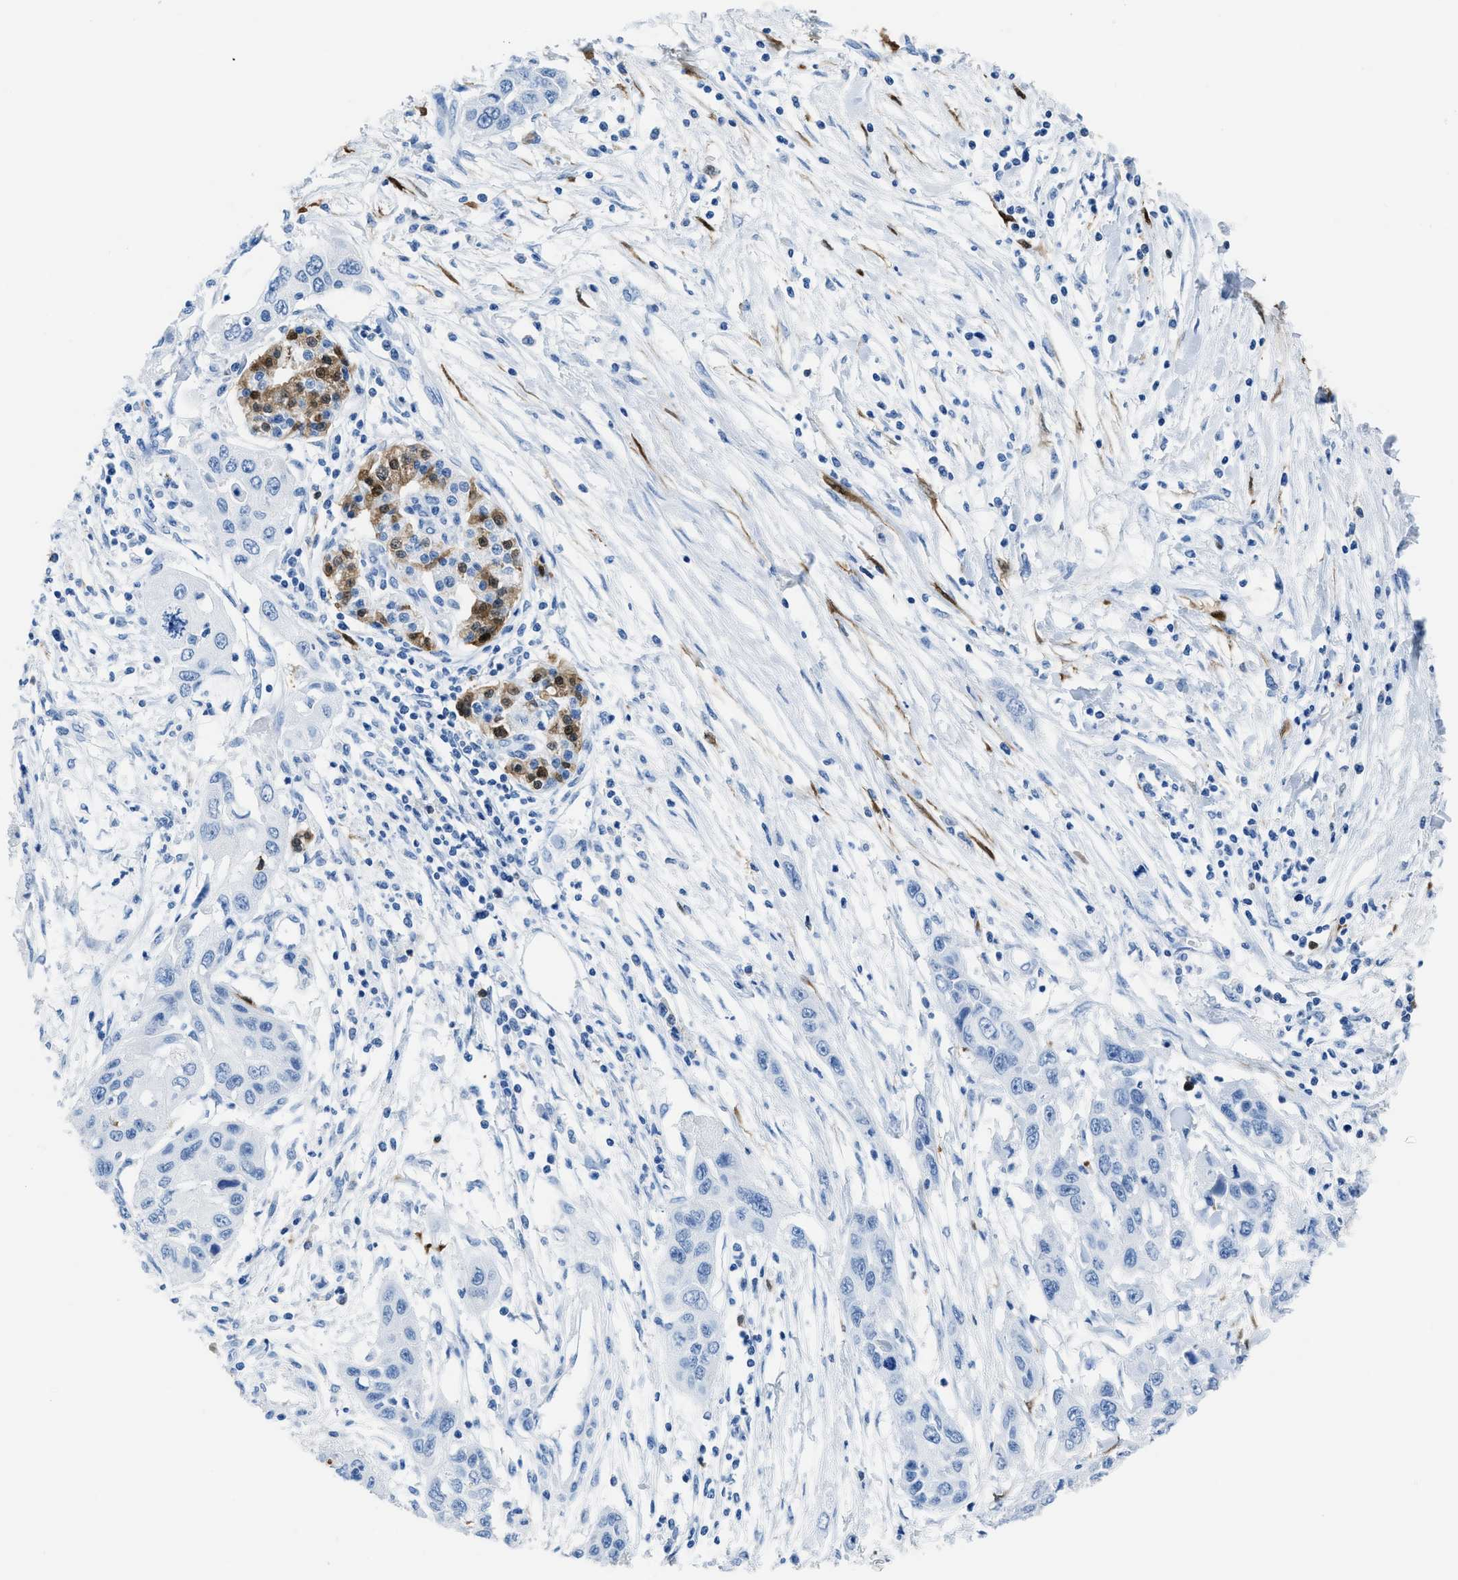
{"staining": {"intensity": "negative", "quantity": "none", "location": "none"}, "tissue": "pancreatic cancer", "cell_type": "Tumor cells", "image_type": "cancer", "snomed": [{"axis": "morphology", "description": "Adenocarcinoma, NOS"}, {"axis": "topography", "description": "Pancreas"}], "caption": "DAB immunohistochemical staining of pancreatic cancer reveals no significant expression in tumor cells. (DAB immunohistochemistry with hematoxylin counter stain).", "gene": "CDKN2A", "patient": {"sex": "female", "age": 70}}